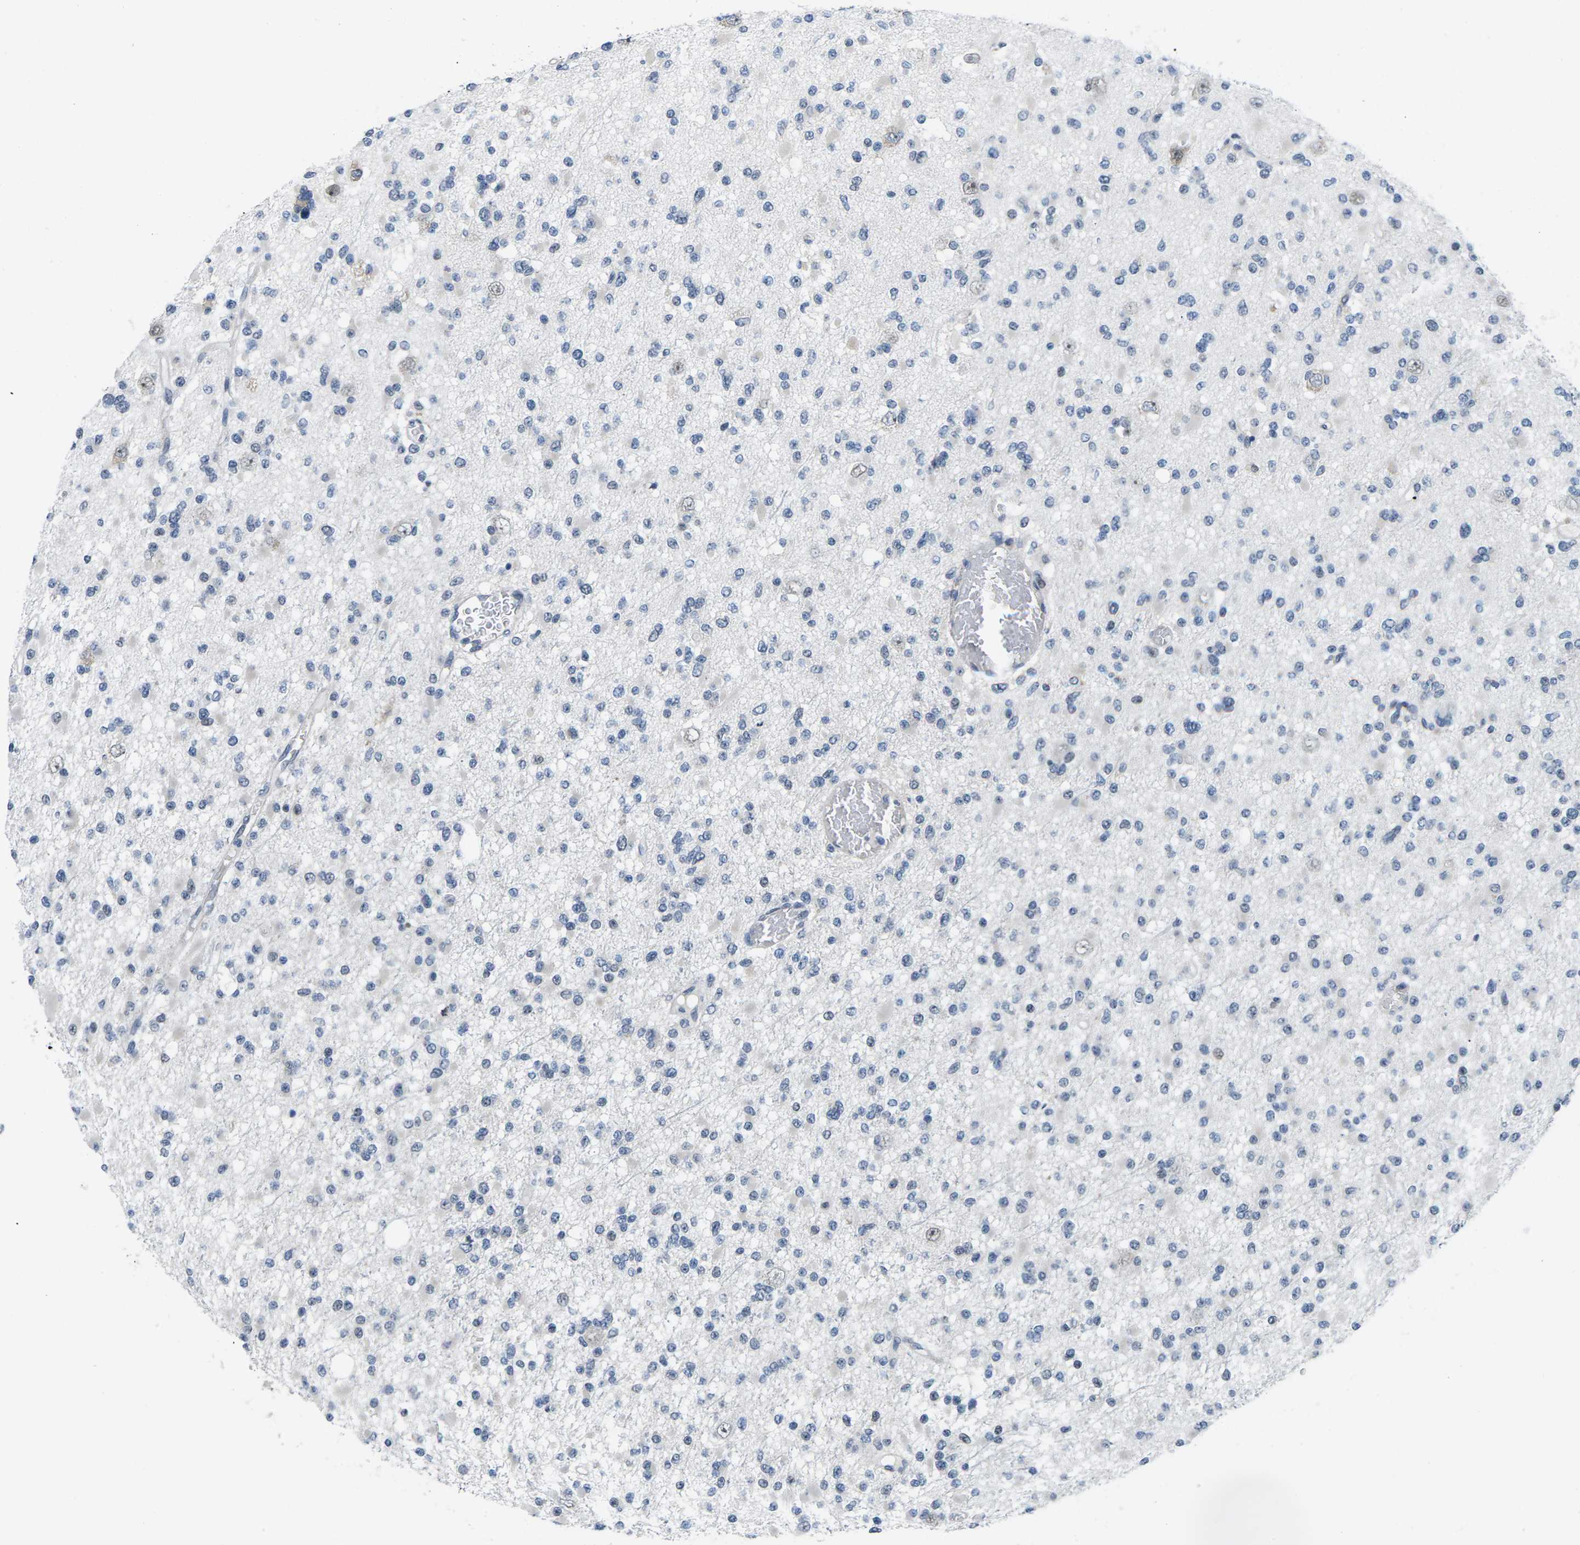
{"staining": {"intensity": "negative", "quantity": "none", "location": "none"}, "tissue": "glioma", "cell_type": "Tumor cells", "image_type": "cancer", "snomed": [{"axis": "morphology", "description": "Glioma, malignant, Low grade"}, {"axis": "topography", "description": "Brain"}], "caption": "This is a photomicrograph of IHC staining of glioma, which shows no expression in tumor cells.", "gene": "NSRP1", "patient": {"sex": "female", "age": 22}}